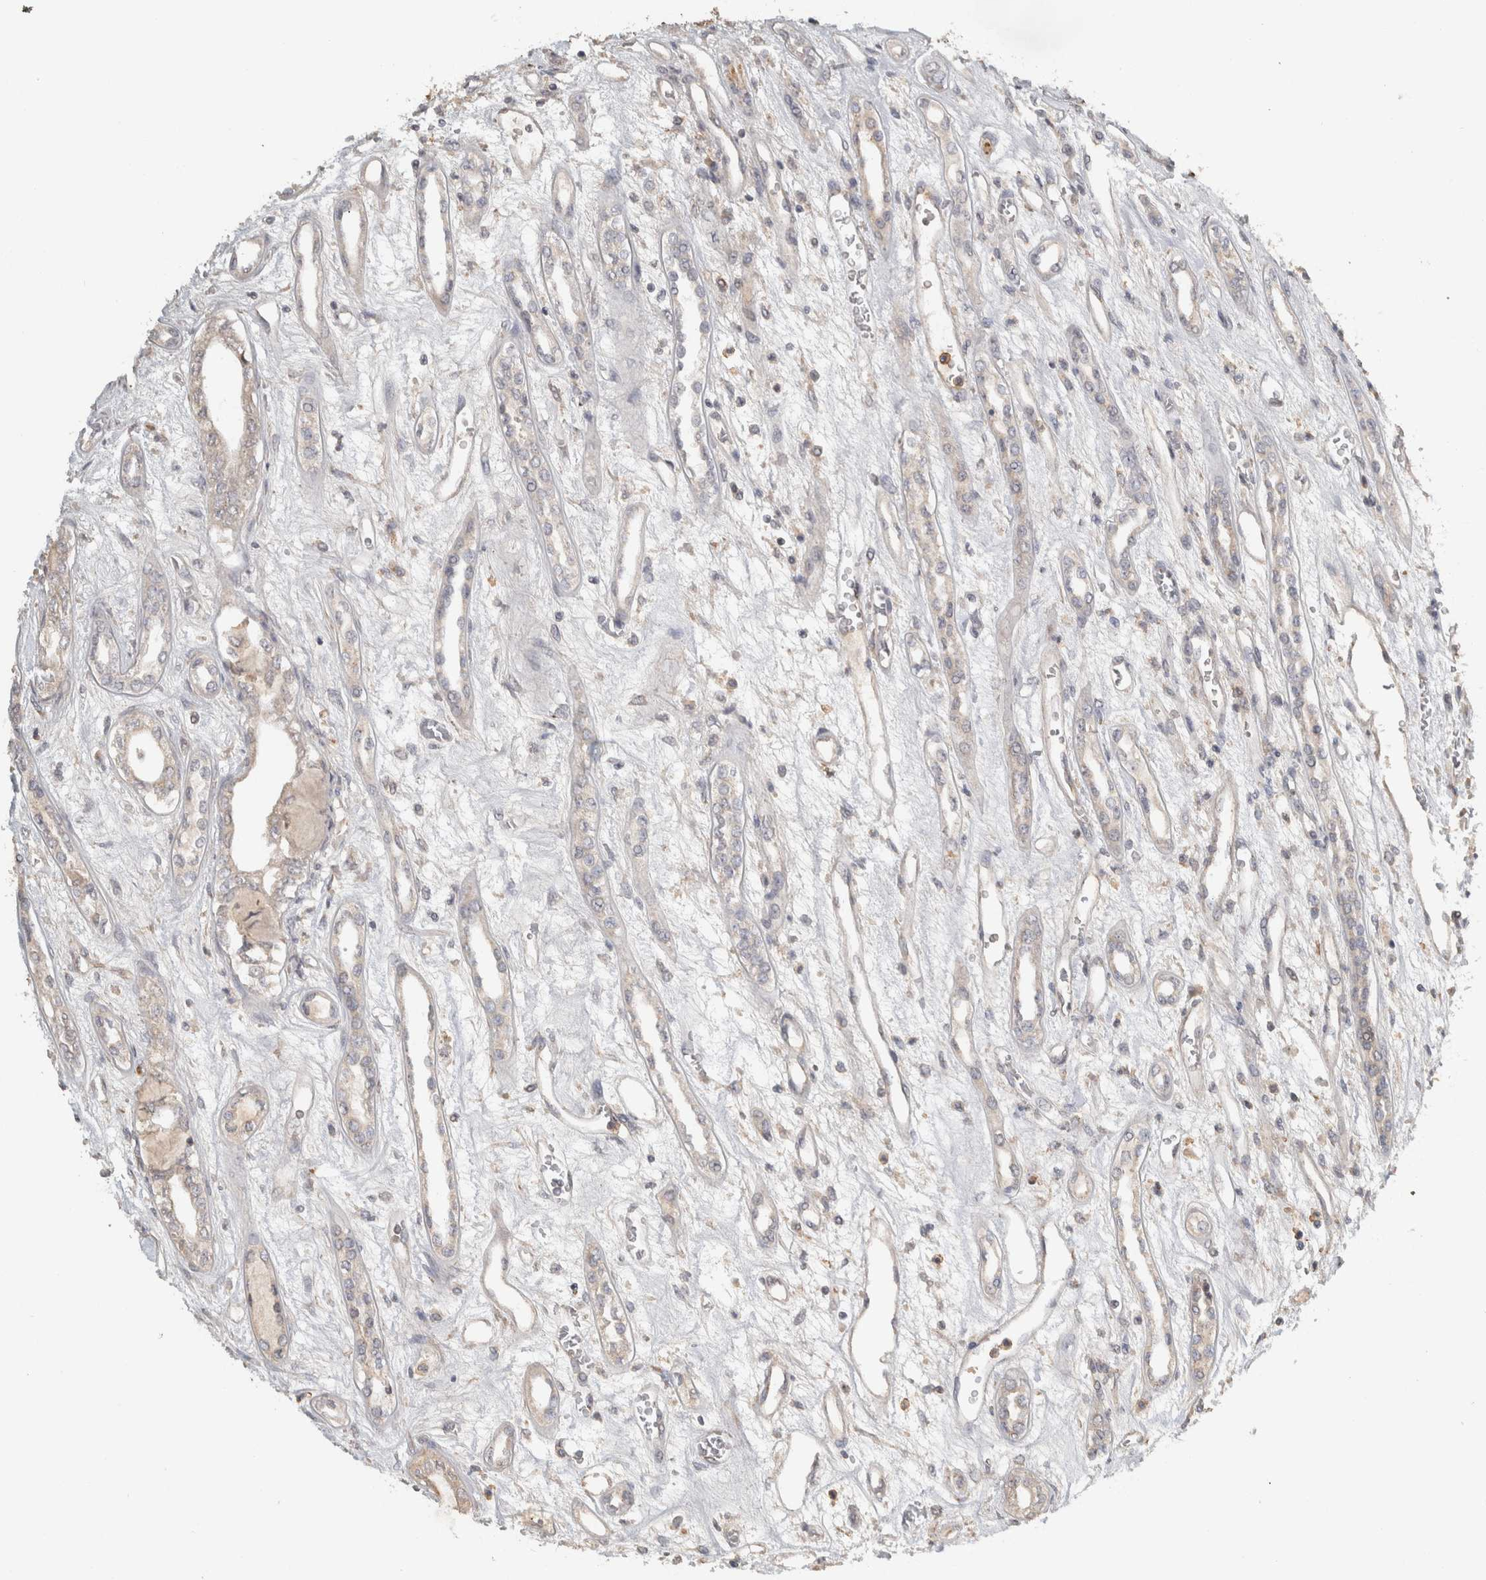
{"staining": {"intensity": "negative", "quantity": "none", "location": "none"}, "tissue": "renal cancer", "cell_type": "Tumor cells", "image_type": "cancer", "snomed": [{"axis": "morphology", "description": "Adenocarcinoma, NOS"}, {"axis": "topography", "description": "Kidney"}], "caption": "This is a histopathology image of immunohistochemistry staining of adenocarcinoma (renal), which shows no positivity in tumor cells.", "gene": "EIF3H", "patient": {"sex": "female", "age": 54}}